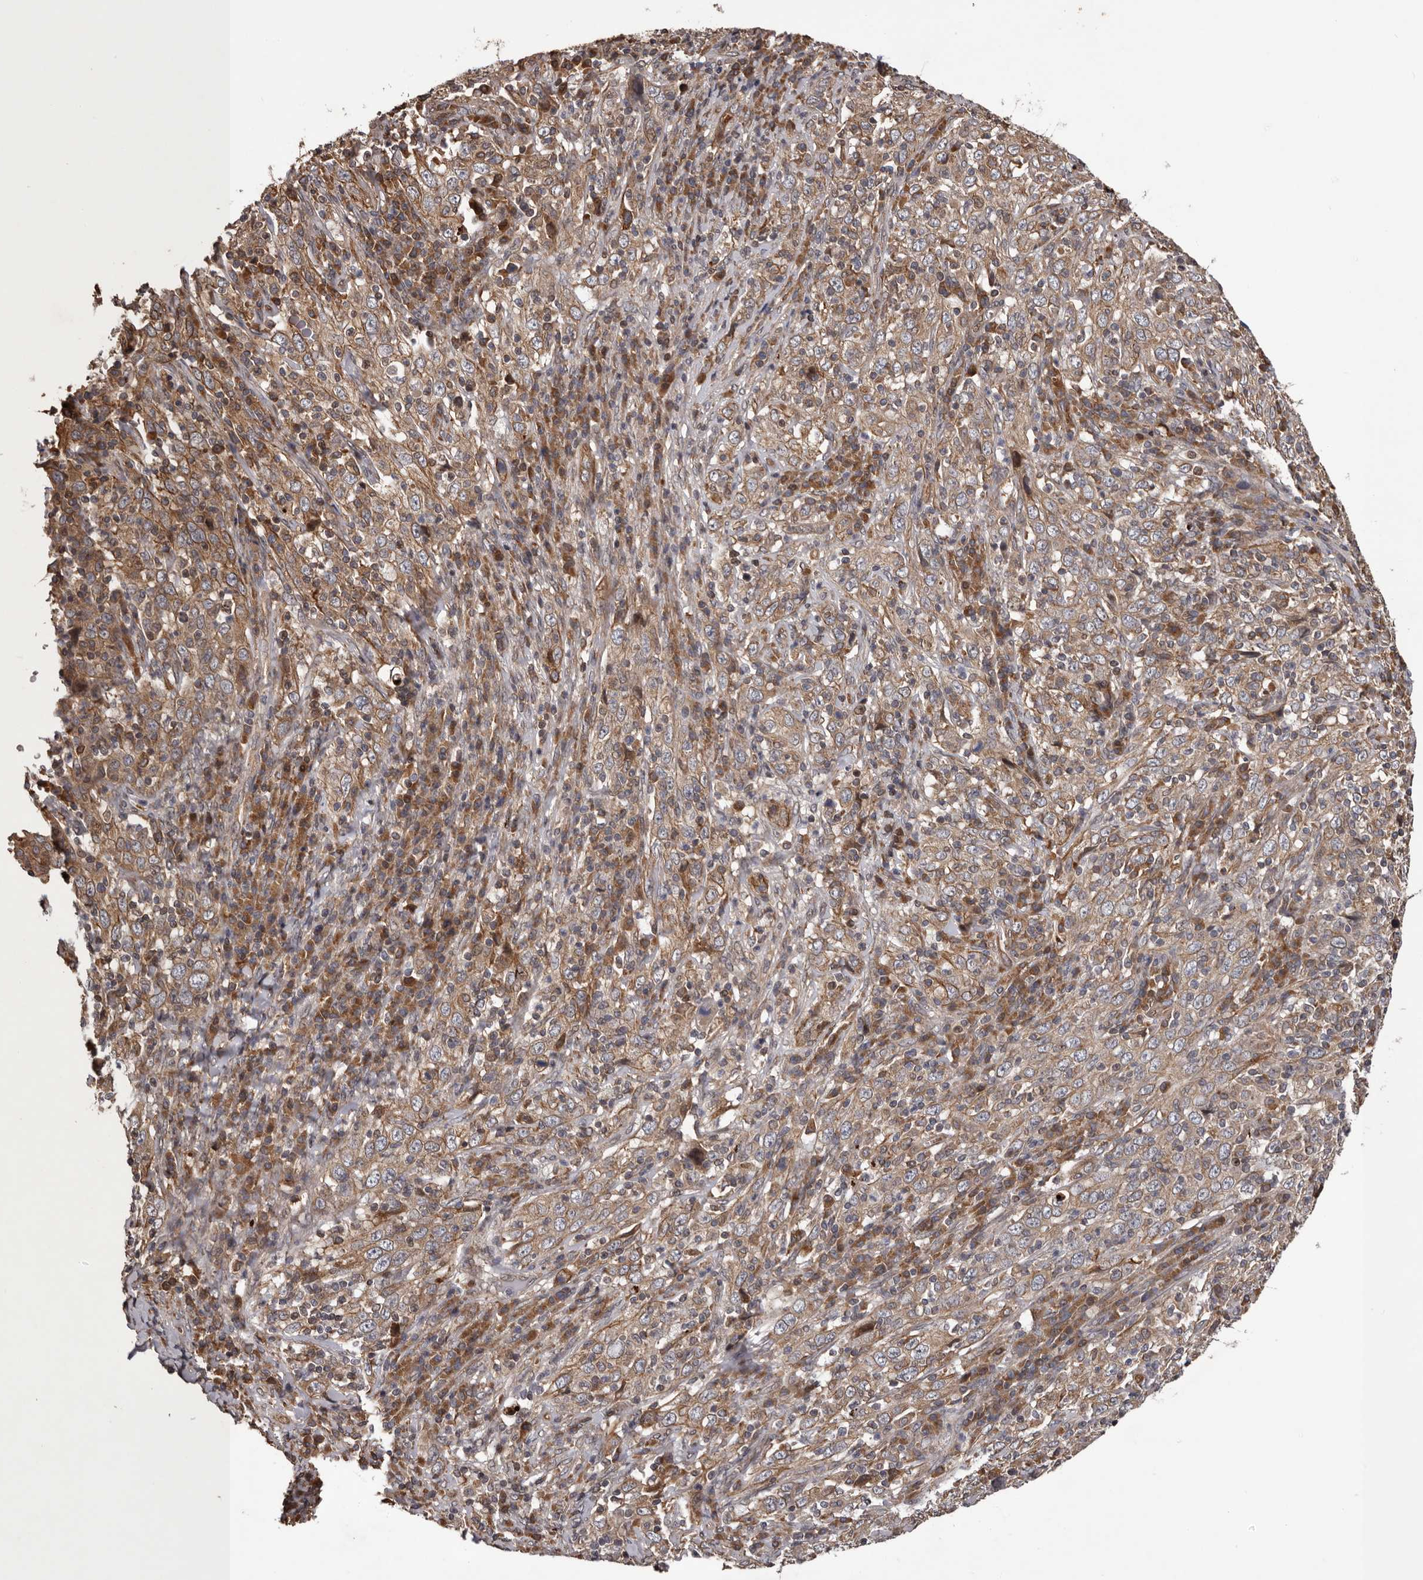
{"staining": {"intensity": "moderate", "quantity": ">75%", "location": "cytoplasmic/membranous"}, "tissue": "cervical cancer", "cell_type": "Tumor cells", "image_type": "cancer", "snomed": [{"axis": "morphology", "description": "Squamous cell carcinoma, NOS"}, {"axis": "topography", "description": "Cervix"}], "caption": "Immunohistochemistry (DAB) staining of cervical cancer displays moderate cytoplasmic/membranous protein positivity in approximately >75% of tumor cells.", "gene": "GADD45B", "patient": {"sex": "female", "age": 46}}